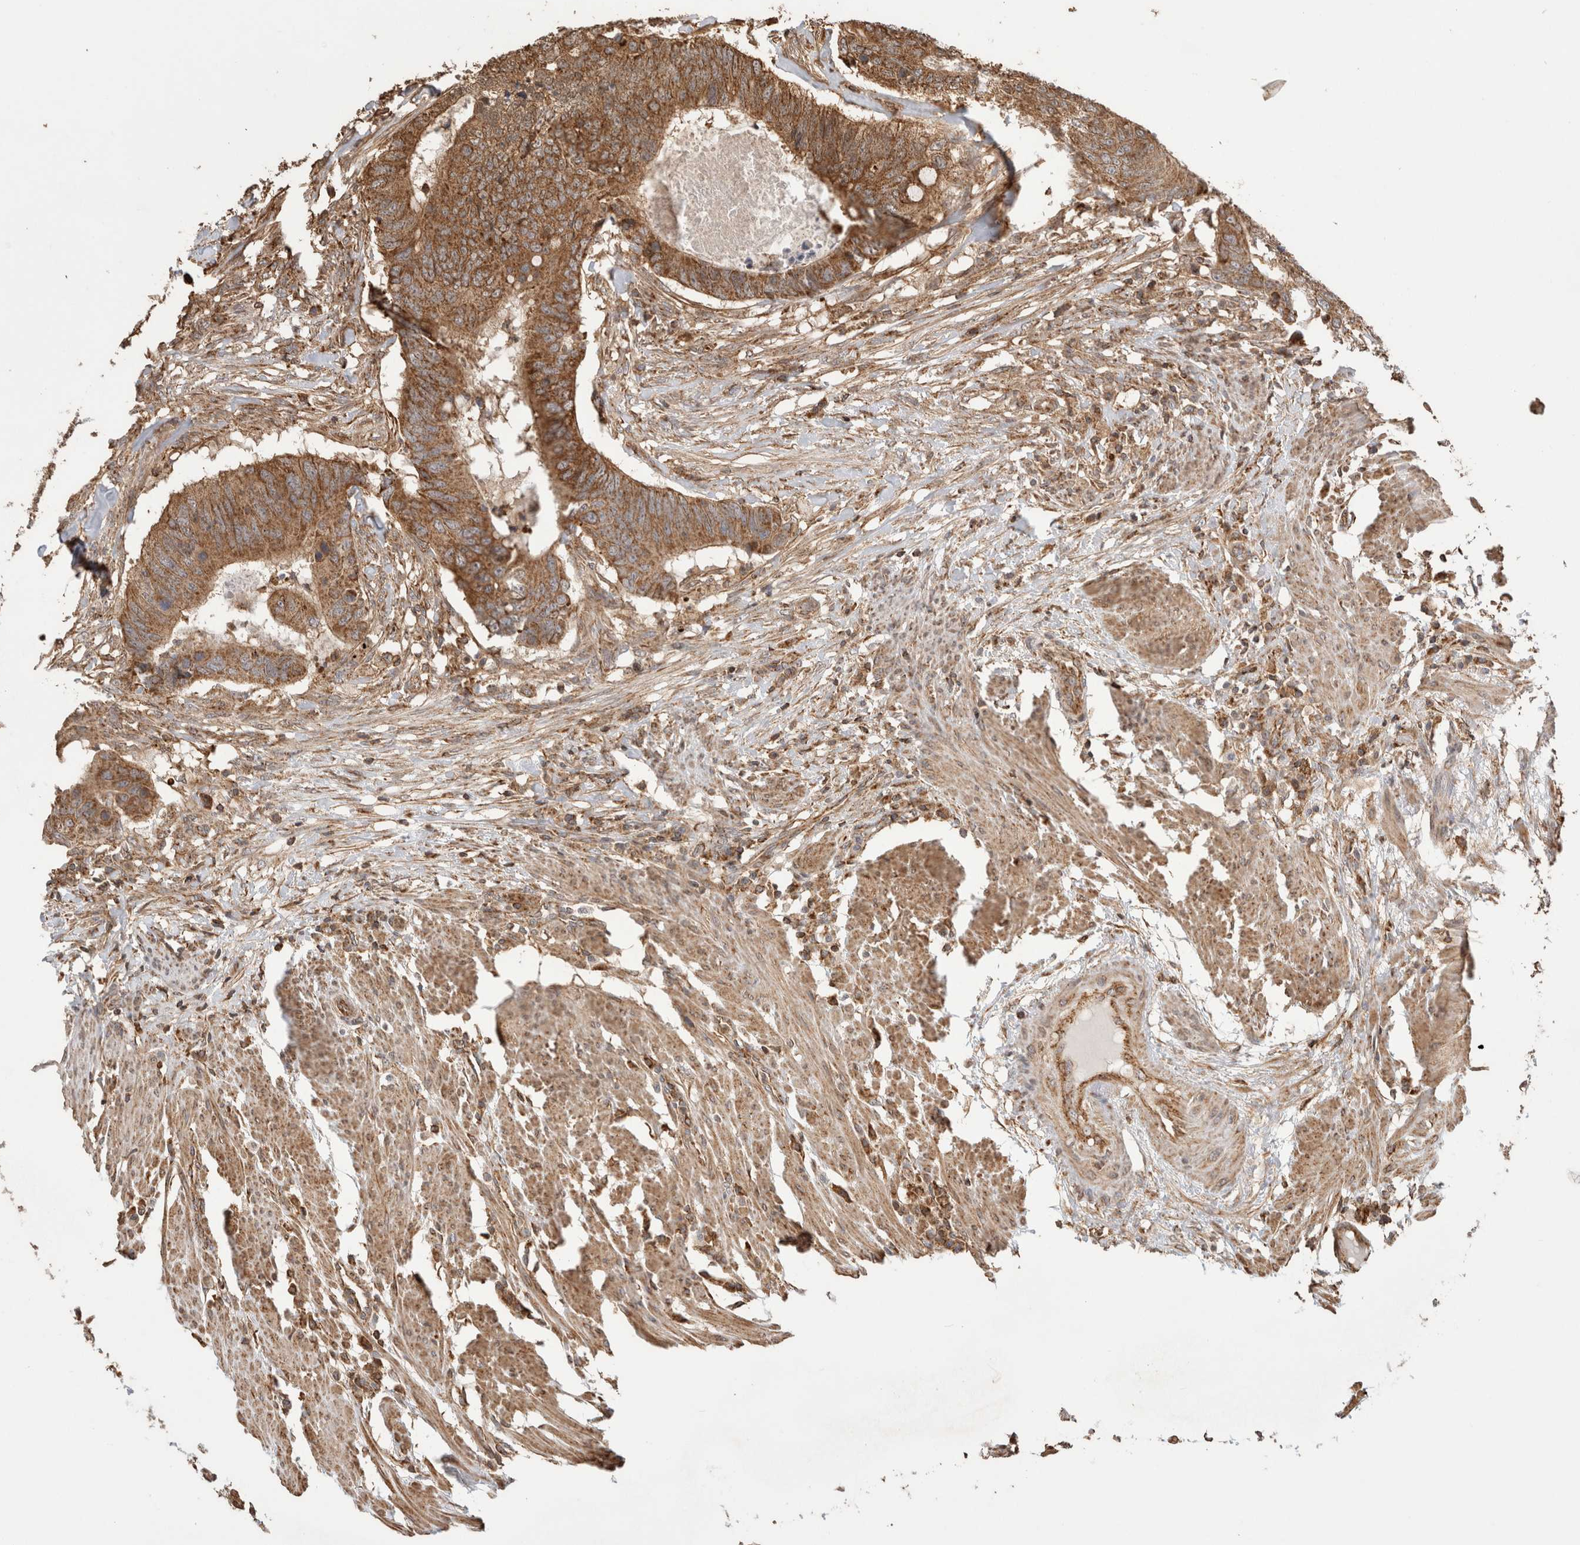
{"staining": {"intensity": "strong", "quantity": "25%-75%", "location": "cytoplasmic/membranous"}, "tissue": "colorectal cancer", "cell_type": "Tumor cells", "image_type": "cancer", "snomed": [{"axis": "morphology", "description": "Adenocarcinoma, NOS"}, {"axis": "topography", "description": "Colon"}], "caption": "A high-resolution image shows immunohistochemistry staining of colorectal cancer (adenocarcinoma), which demonstrates strong cytoplasmic/membranous positivity in about 25%-75% of tumor cells.", "gene": "IMMP2L", "patient": {"sex": "male", "age": 56}}